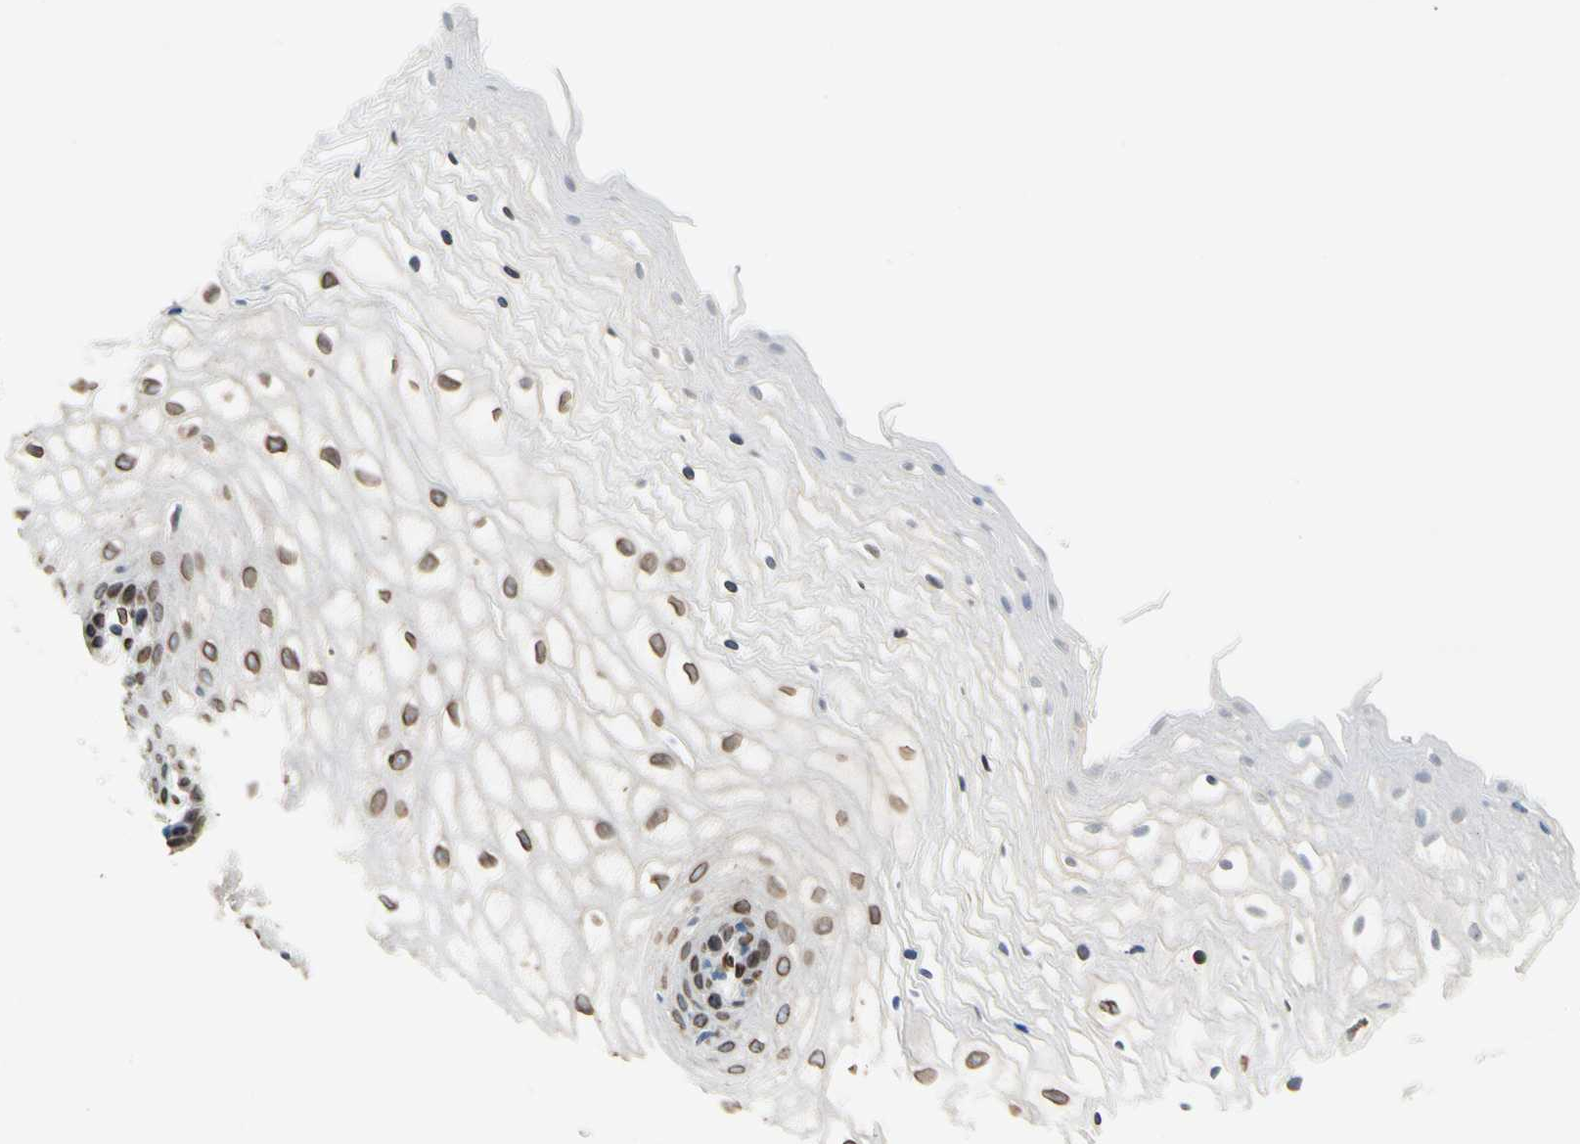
{"staining": {"intensity": "moderate", "quantity": ">75%", "location": "cytoplasmic/membranous,nuclear"}, "tissue": "vagina", "cell_type": "Squamous epithelial cells", "image_type": "normal", "snomed": [{"axis": "morphology", "description": "Normal tissue, NOS"}, {"axis": "topography", "description": "Vagina"}], "caption": "IHC staining of unremarkable vagina, which reveals medium levels of moderate cytoplasmic/membranous,nuclear staining in approximately >75% of squamous epithelial cells indicating moderate cytoplasmic/membranous,nuclear protein positivity. The staining was performed using DAB (3,3'-diaminobenzidine) (brown) for protein detection and nuclei were counterstained in hematoxylin (blue).", "gene": "SUN1", "patient": {"sex": "female", "age": 34}}